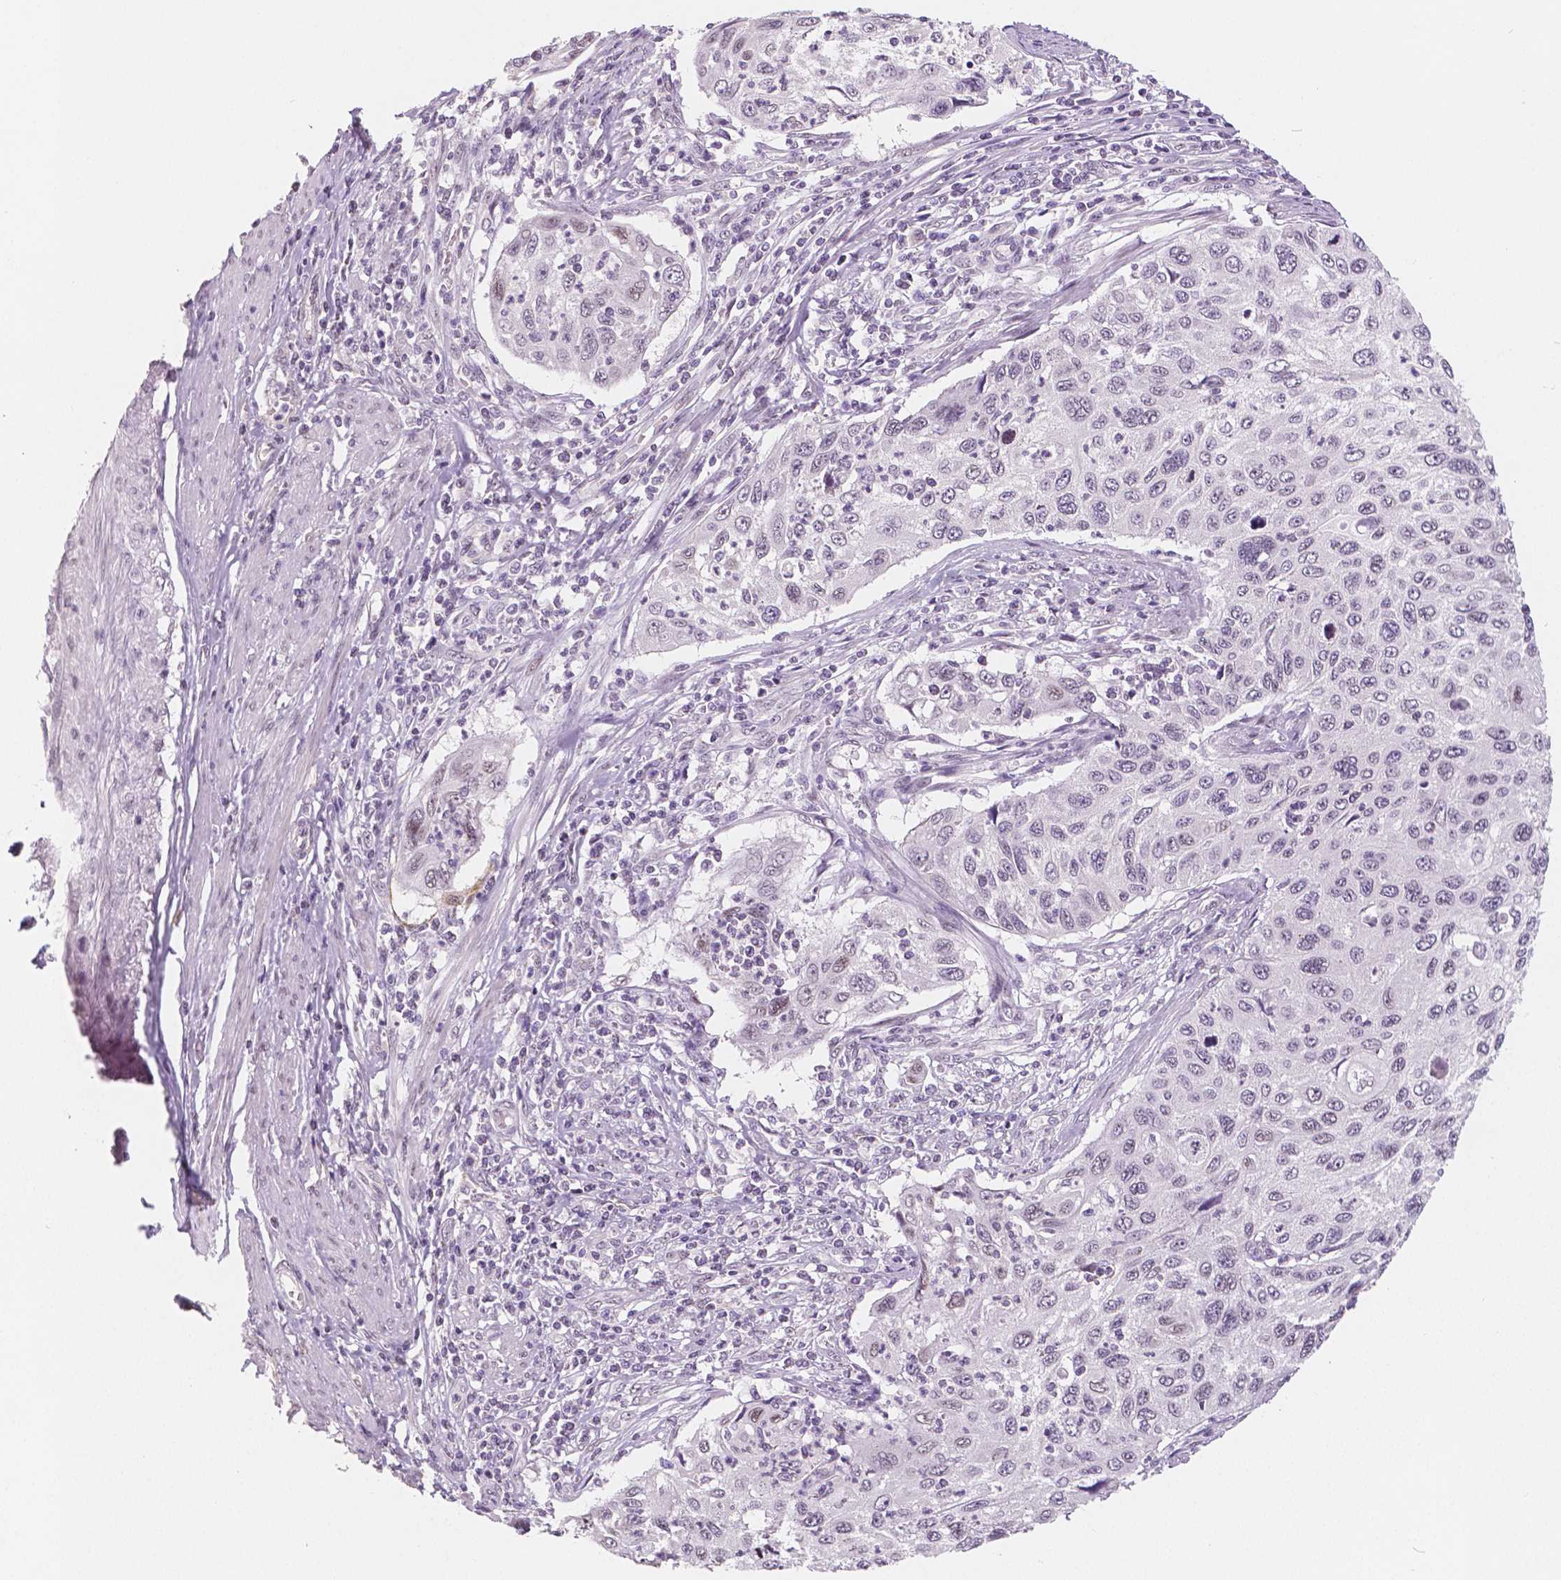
{"staining": {"intensity": "negative", "quantity": "none", "location": "none"}, "tissue": "cervical cancer", "cell_type": "Tumor cells", "image_type": "cancer", "snomed": [{"axis": "morphology", "description": "Squamous cell carcinoma, NOS"}, {"axis": "topography", "description": "Cervix"}], "caption": "This image is of cervical squamous cell carcinoma stained with immunohistochemistry (IHC) to label a protein in brown with the nuclei are counter-stained blue. There is no staining in tumor cells.", "gene": "KDM5B", "patient": {"sex": "female", "age": 70}}